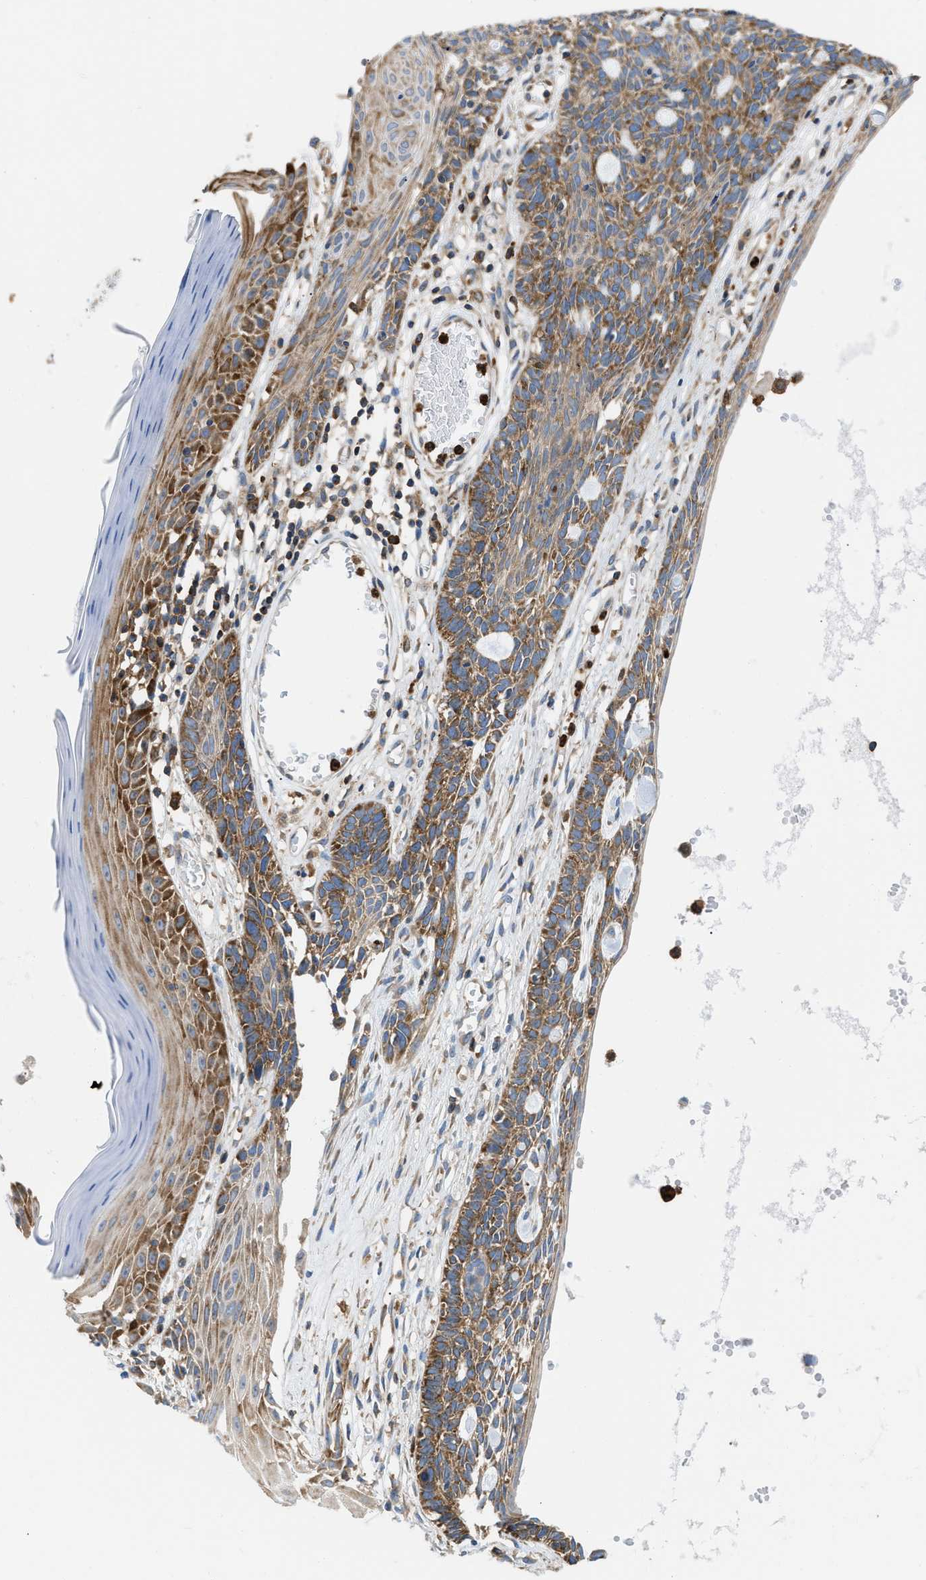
{"staining": {"intensity": "moderate", "quantity": ">75%", "location": "cytoplasmic/membranous"}, "tissue": "skin cancer", "cell_type": "Tumor cells", "image_type": "cancer", "snomed": [{"axis": "morphology", "description": "Basal cell carcinoma"}, {"axis": "topography", "description": "Skin"}], "caption": "Moderate cytoplasmic/membranous positivity is present in approximately >75% of tumor cells in skin cancer.", "gene": "GPAT4", "patient": {"sex": "male", "age": 67}}